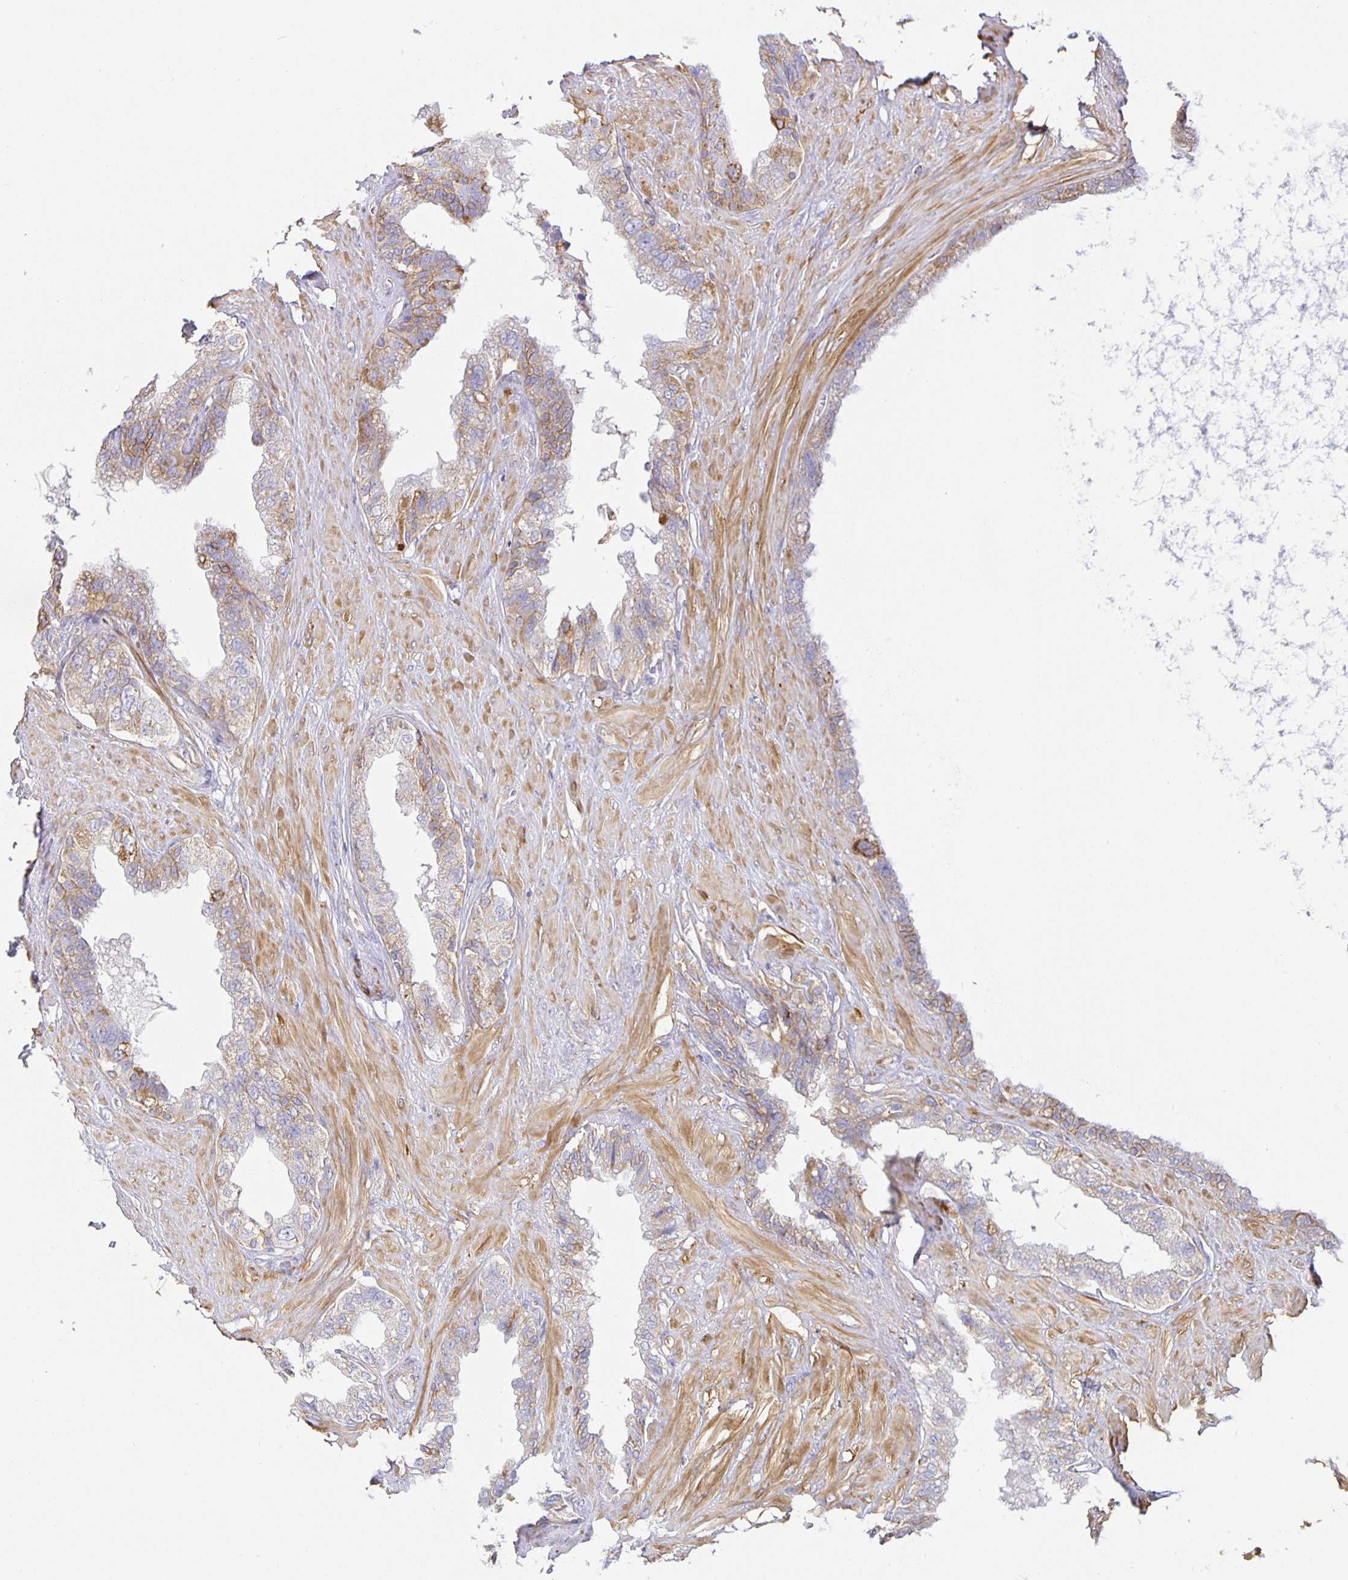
{"staining": {"intensity": "moderate", "quantity": "25%-75%", "location": "cytoplasmic/membranous"}, "tissue": "seminal vesicle", "cell_type": "Glandular cells", "image_type": "normal", "snomed": [{"axis": "morphology", "description": "Normal tissue, NOS"}, {"axis": "topography", "description": "Seminal veicle"}, {"axis": "topography", "description": "Peripheral nerve tissue"}], "caption": "A photomicrograph showing moderate cytoplasmic/membranous positivity in about 25%-75% of glandular cells in benign seminal vesicle, as visualized by brown immunohistochemical staining.", "gene": "FLRT3", "patient": {"sex": "male", "age": 76}}